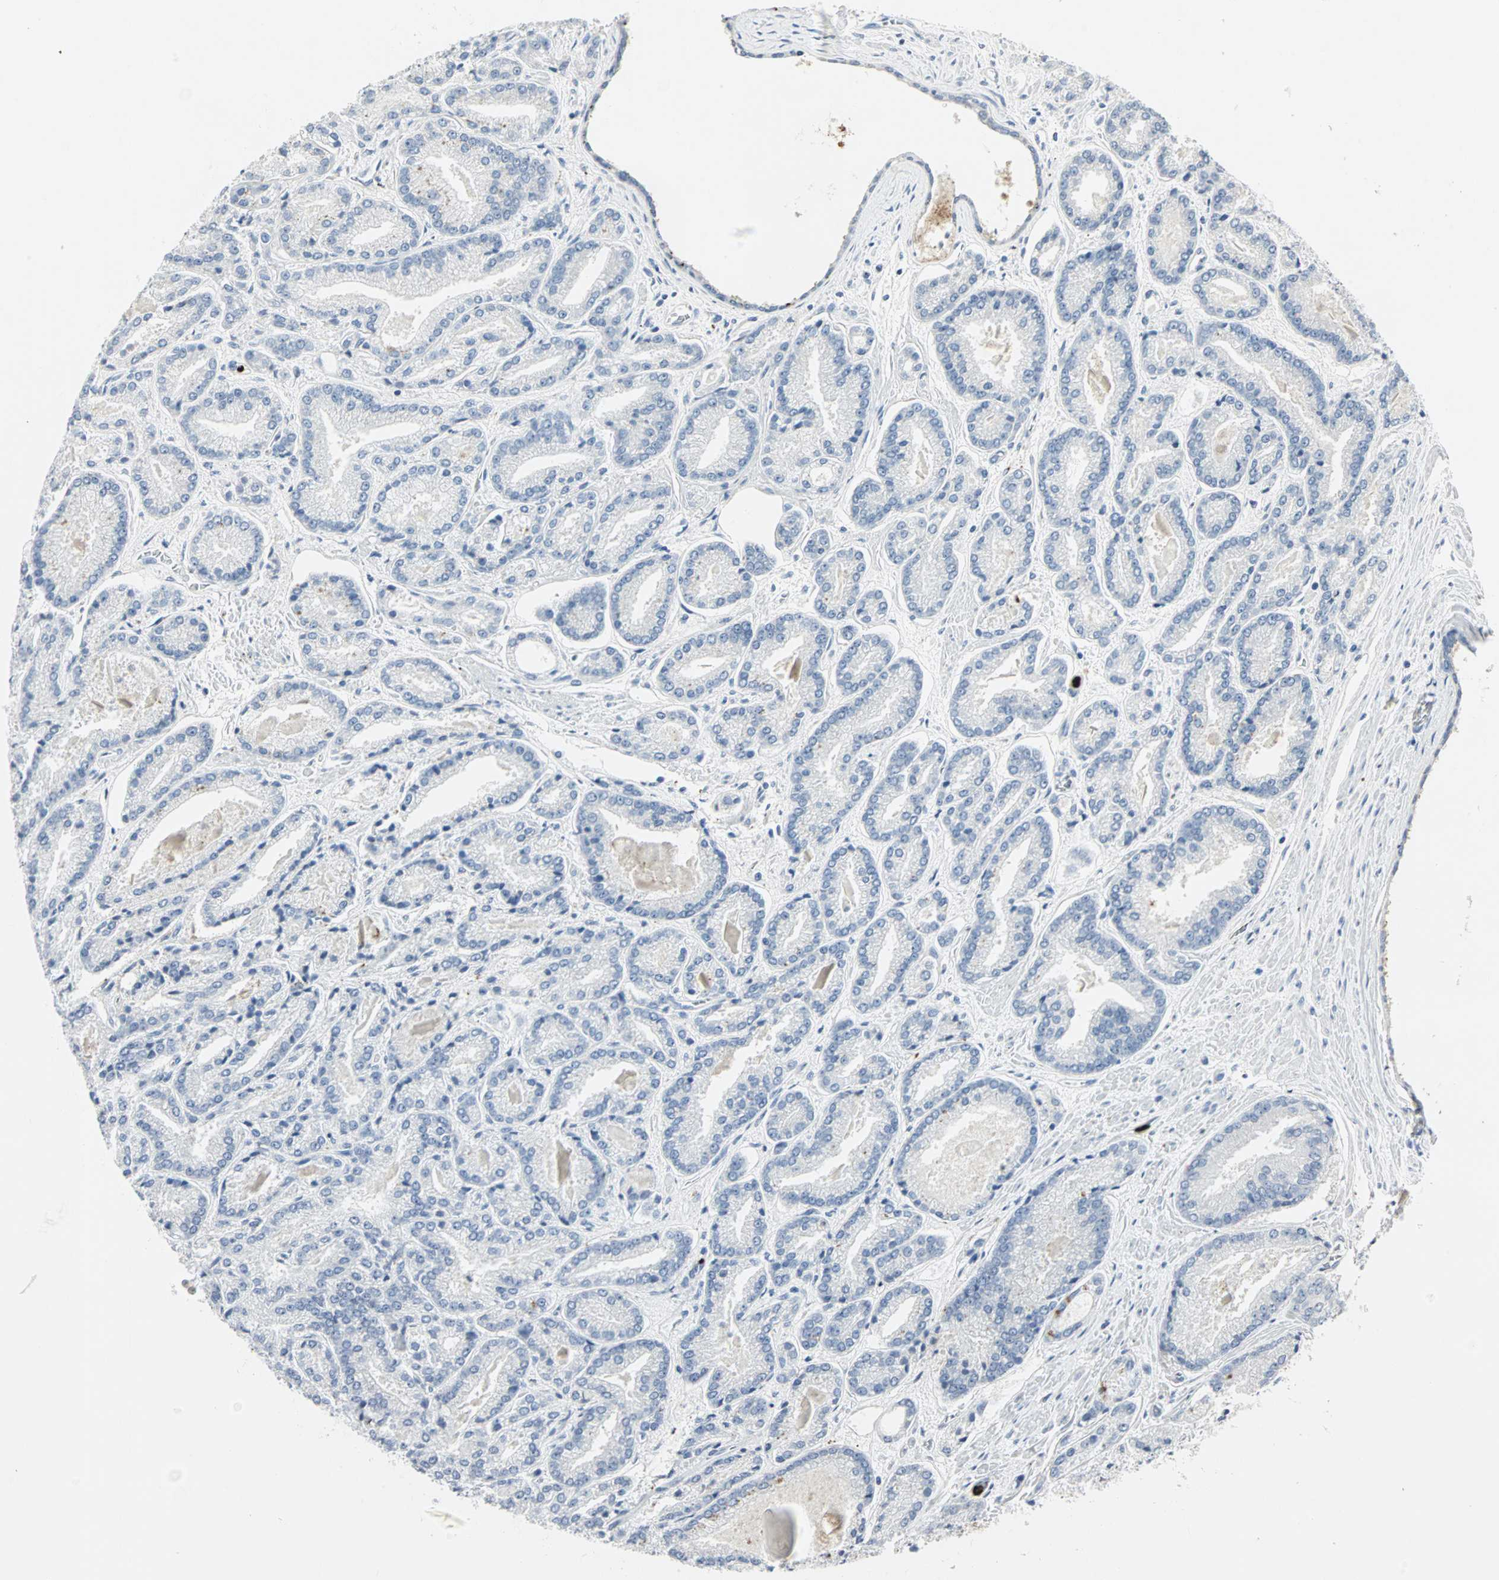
{"staining": {"intensity": "negative", "quantity": "none", "location": "none"}, "tissue": "prostate cancer", "cell_type": "Tumor cells", "image_type": "cancer", "snomed": [{"axis": "morphology", "description": "Adenocarcinoma, Low grade"}, {"axis": "topography", "description": "Prostate"}], "caption": "The immunohistochemistry (IHC) histopathology image has no significant staining in tumor cells of prostate low-grade adenocarcinoma tissue.", "gene": "CEACAM6", "patient": {"sex": "male", "age": 59}}